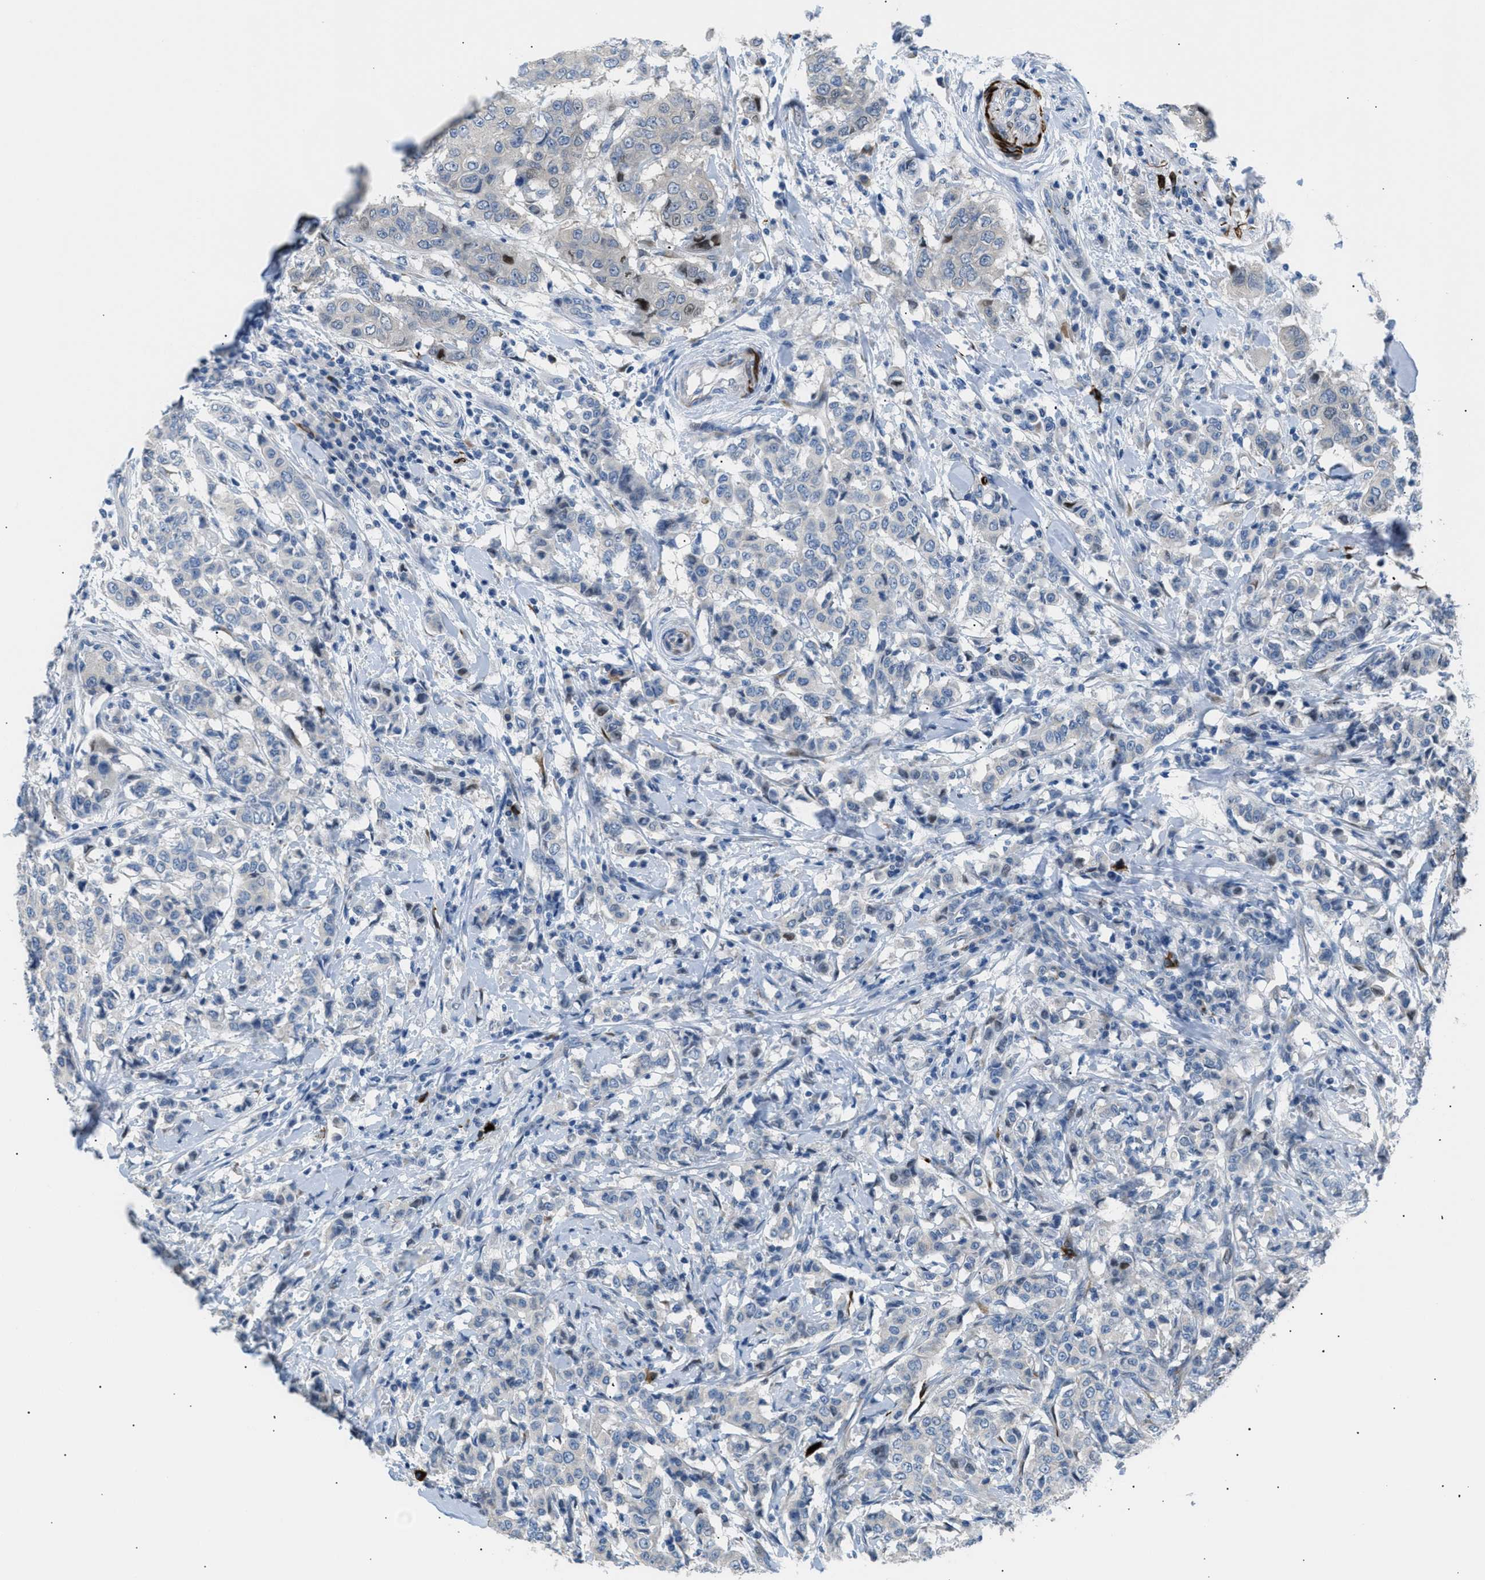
{"staining": {"intensity": "weak", "quantity": "<25%", "location": "cytoplasmic/membranous"}, "tissue": "breast cancer", "cell_type": "Tumor cells", "image_type": "cancer", "snomed": [{"axis": "morphology", "description": "Duct carcinoma"}, {"axis": "topography", "description": "Breast"}], "caption": "The histopathology image shows no significant positivity in tumor cells of breast cancer.", "gene": "ICA1", "patient": {"sex": "female", "age": 27}}